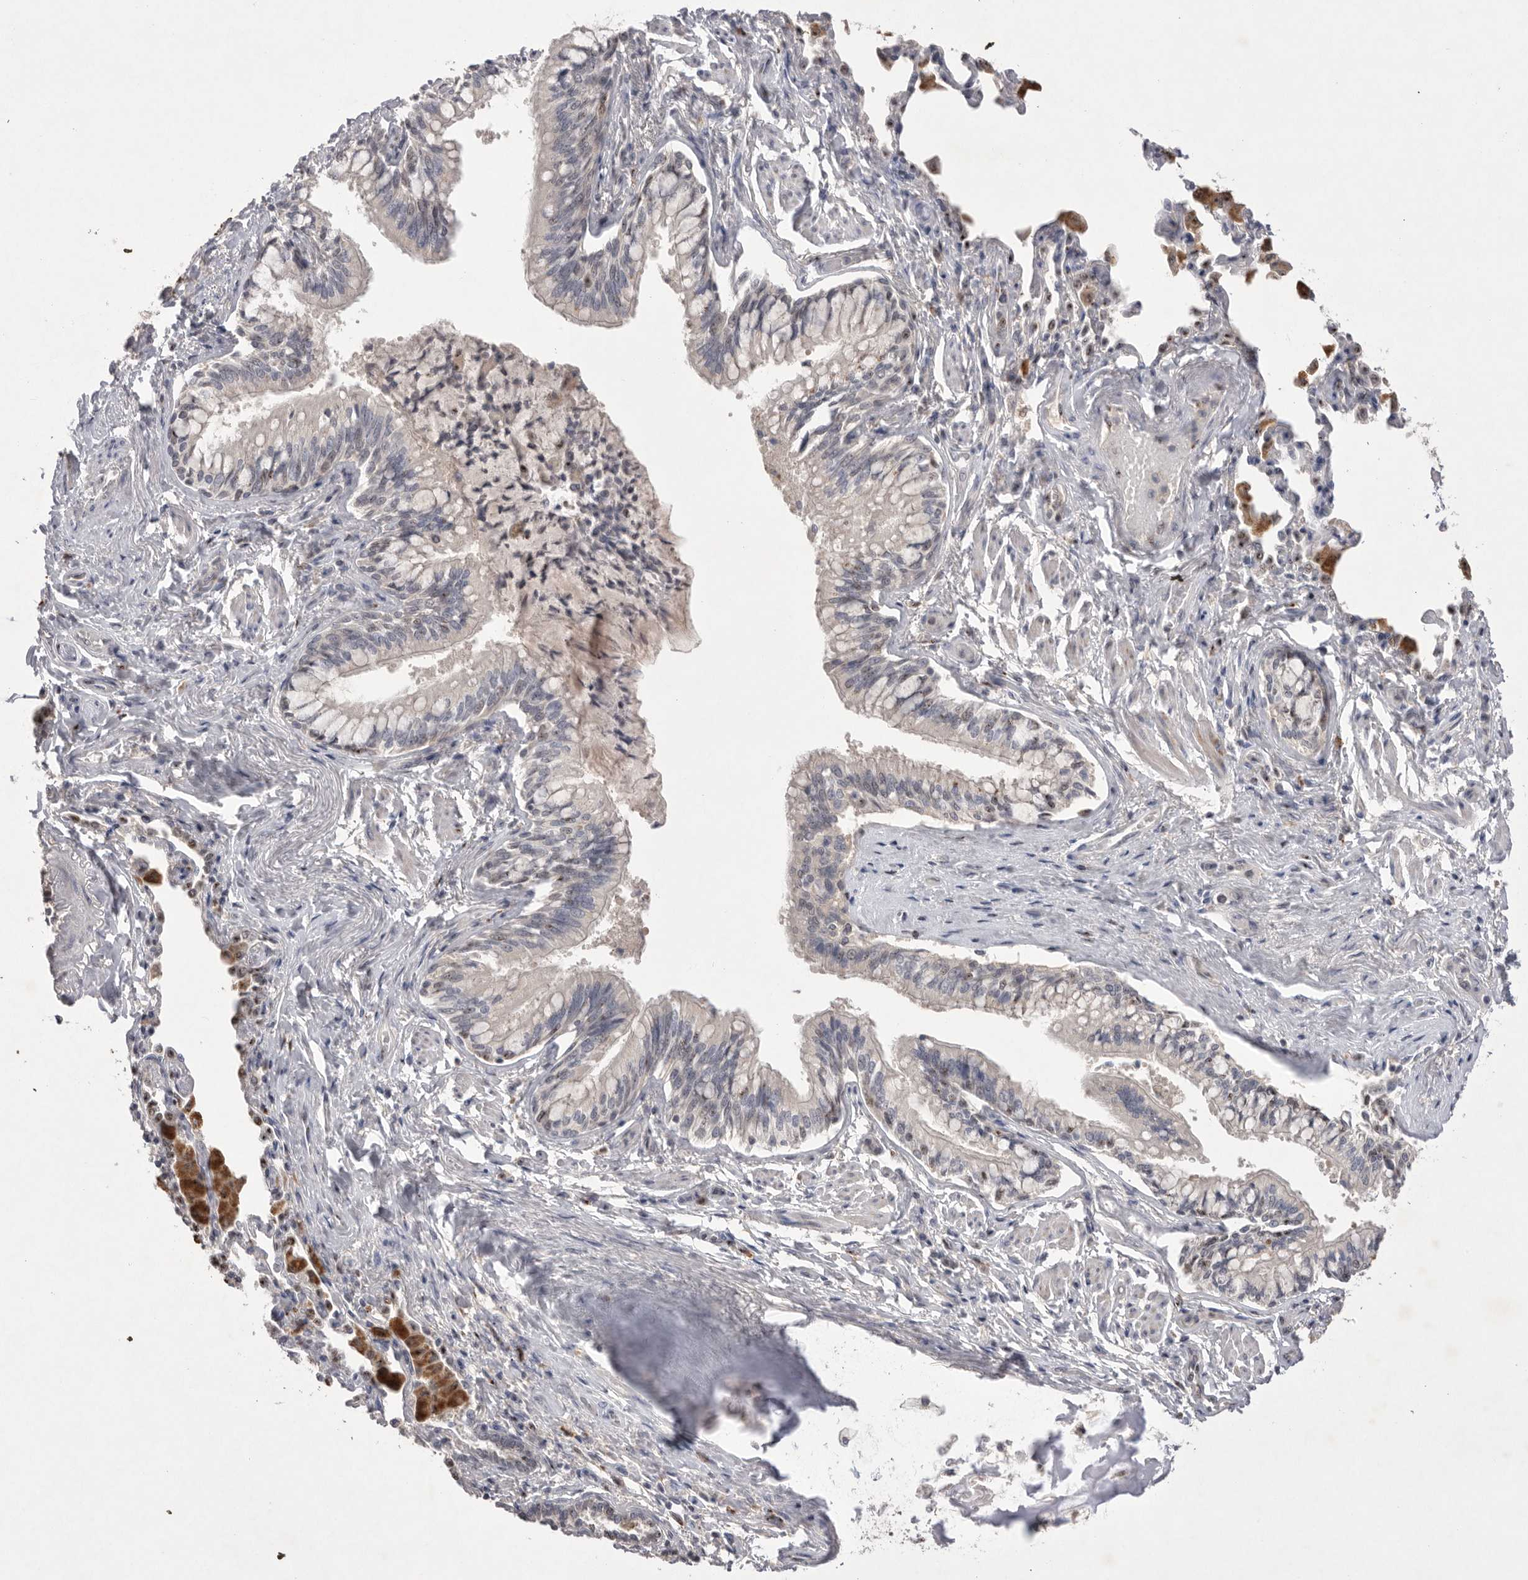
{"staining": {"intensity": "weak", "quantity": "25%-75%", "location": "cytoplasmic/membranous,nuclear"}, "tissue": "bronchus", "cell_type": "Respiratory epithelial cells", "image_type": "normal", "snomed": [{"axis": "morphology", "description": "Normal tissue, NOS"}, {"axis": "morphology", "description": "Inflammation, NOS"}, {"axis": "topography", "description": "Bronchus"}, {"axis": "topography", "description": "Lung"}], "caption": "Immunohistochemical staining of unremarkable human bronchus exhibits weak cytoplasmic/membranous,nuclear protein staining in approximately 25%-75% of respiratory epithelial cells.", "gene": "HUS1", "patient": {"sex": "female", "age": 46}}